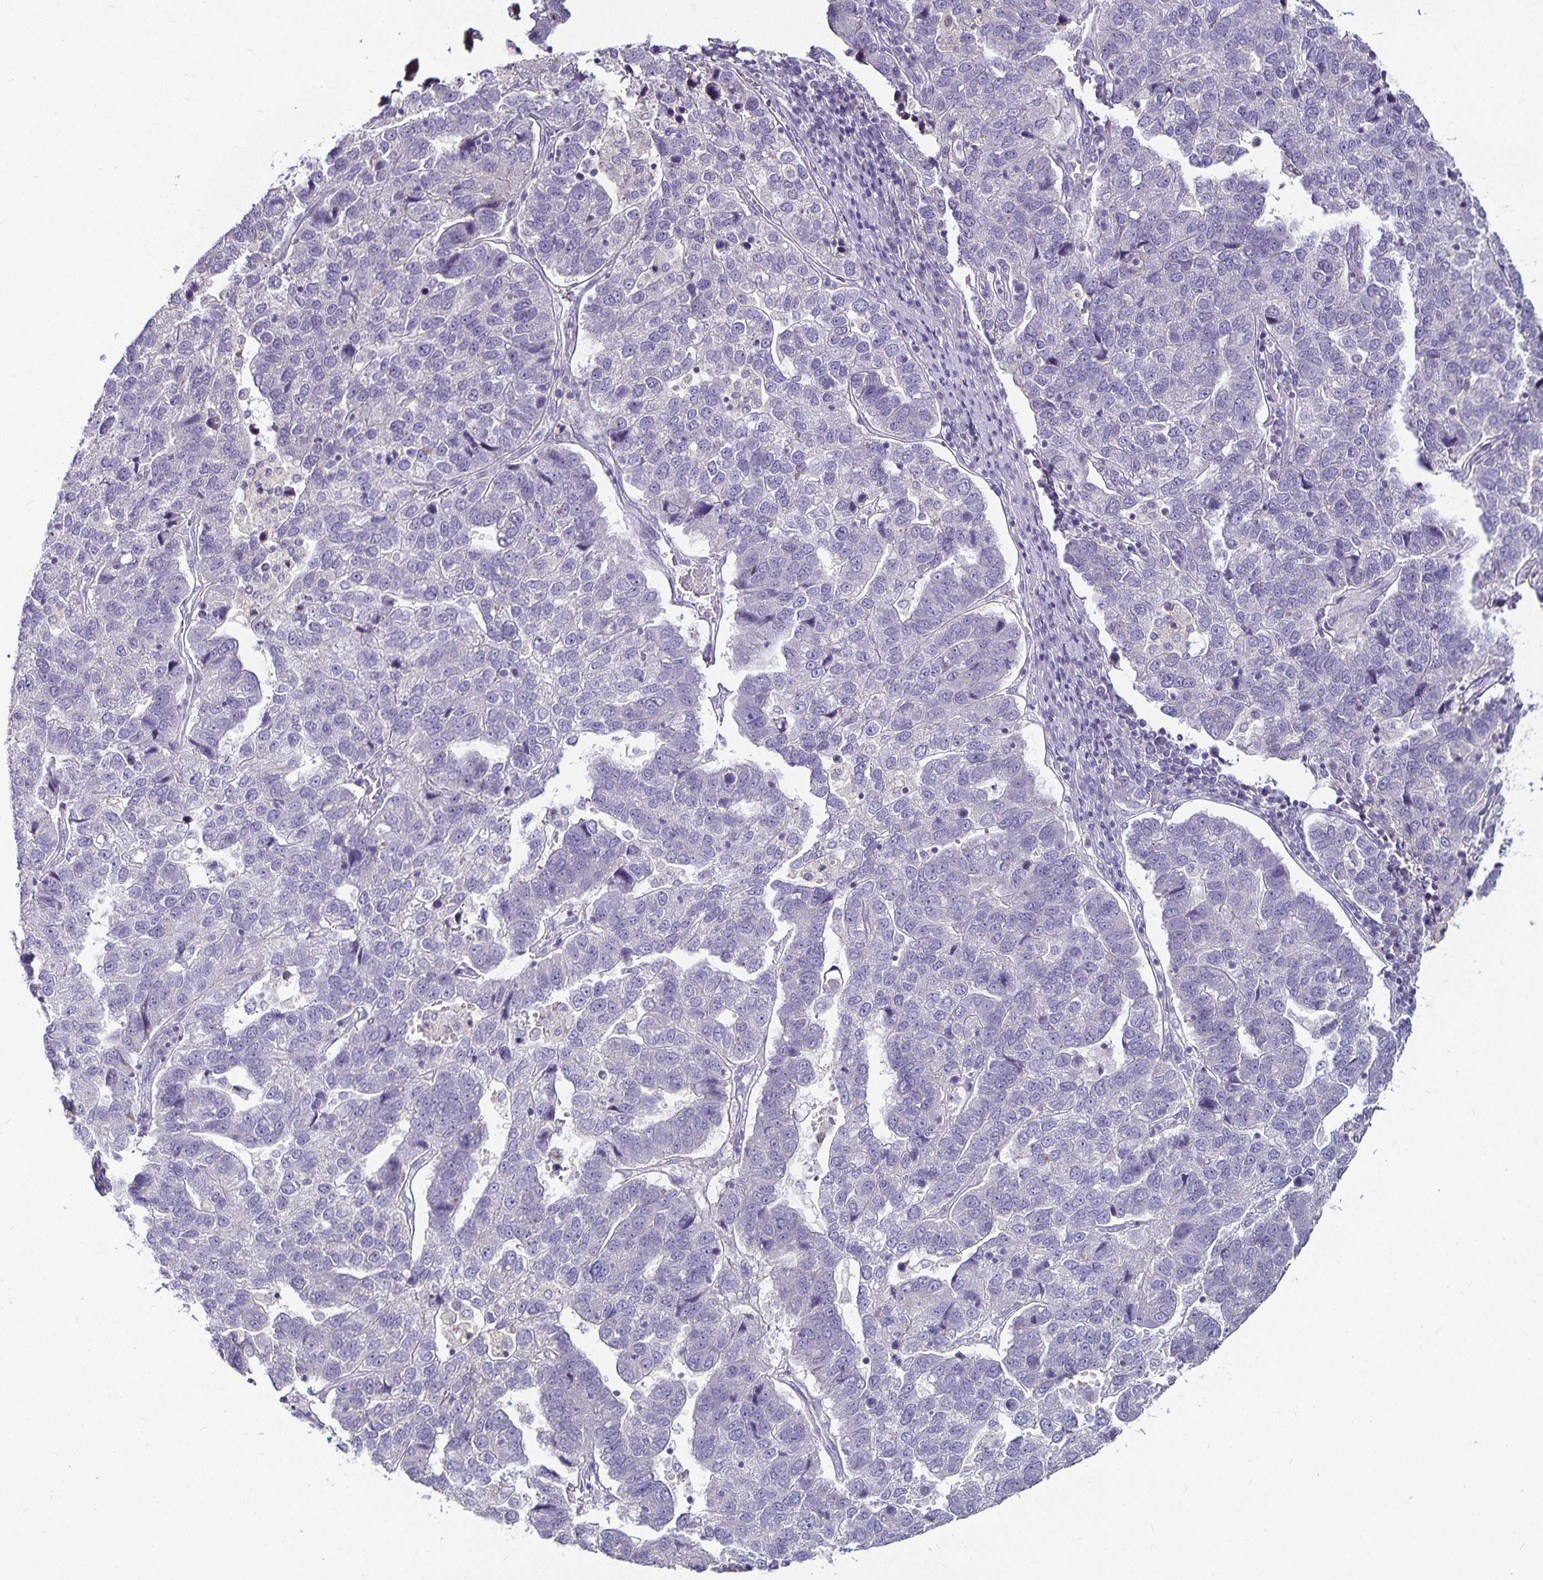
{"staining": {"intensity": "negative", "quantity": "none", "location": "none"}, "tissue": "pancreatic cancer", "cell_type": "Tumor cells", "image_type": "cancer", "snomed": [{"axis": "morphology", "description": "Adenocarcinoma, NOS"}, {"axis": "topography", "description": "Pancreas"}], "caption": "Immunohistochemistry (IHC) image of neoplastic tissue: human pancreatic cancer (adenocarcinoma) stained with DAB (3,3'-diaminobenzidine) shows no significant protein positivity in tumor cells.", "gene": "CA12", "patient": {"sex": "female", "age": 61}}